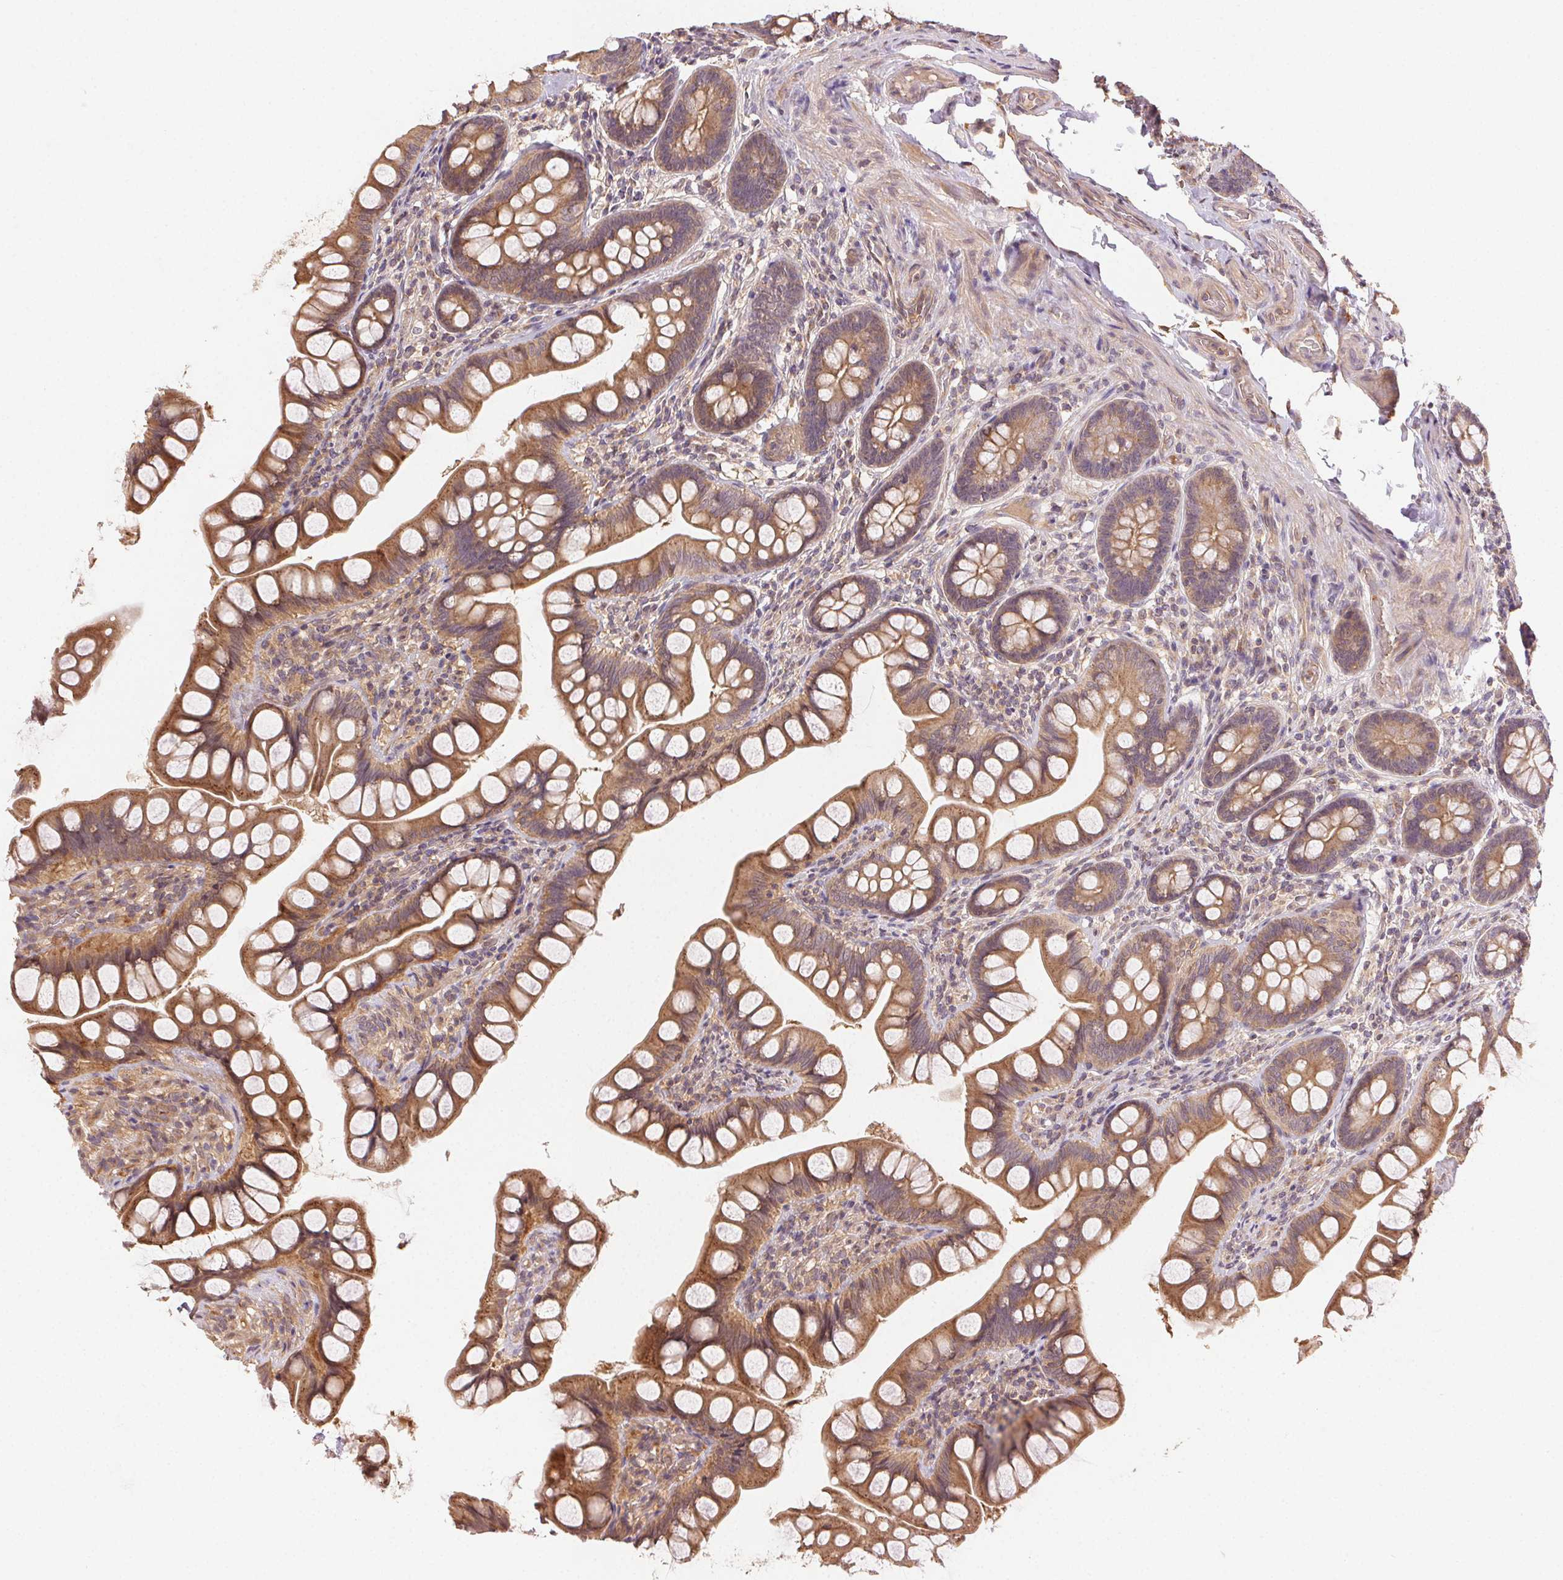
{"staining": {"intensity": "moderate", "quantity": ">75%", "location": "cytoplasmic/membranous"}, "tissue": "small intestine", "cell_type": "Glandular cells", "image_type": "normal", "snomed": [{"axis": "morphology", "description": "Normal tissue, NOS"}, {"axis": "topography", "description": "Small intestine"}], "caption": "Brown immunohistochemical staining in normal human small intestine shows moderate cytoplasmic/membranous expression in about >75% of glandular cells. (IHC, brightfield microscopy, high magnification).", "gene": "KLHL15", "patient": {"sex": "male", "age": 70}}